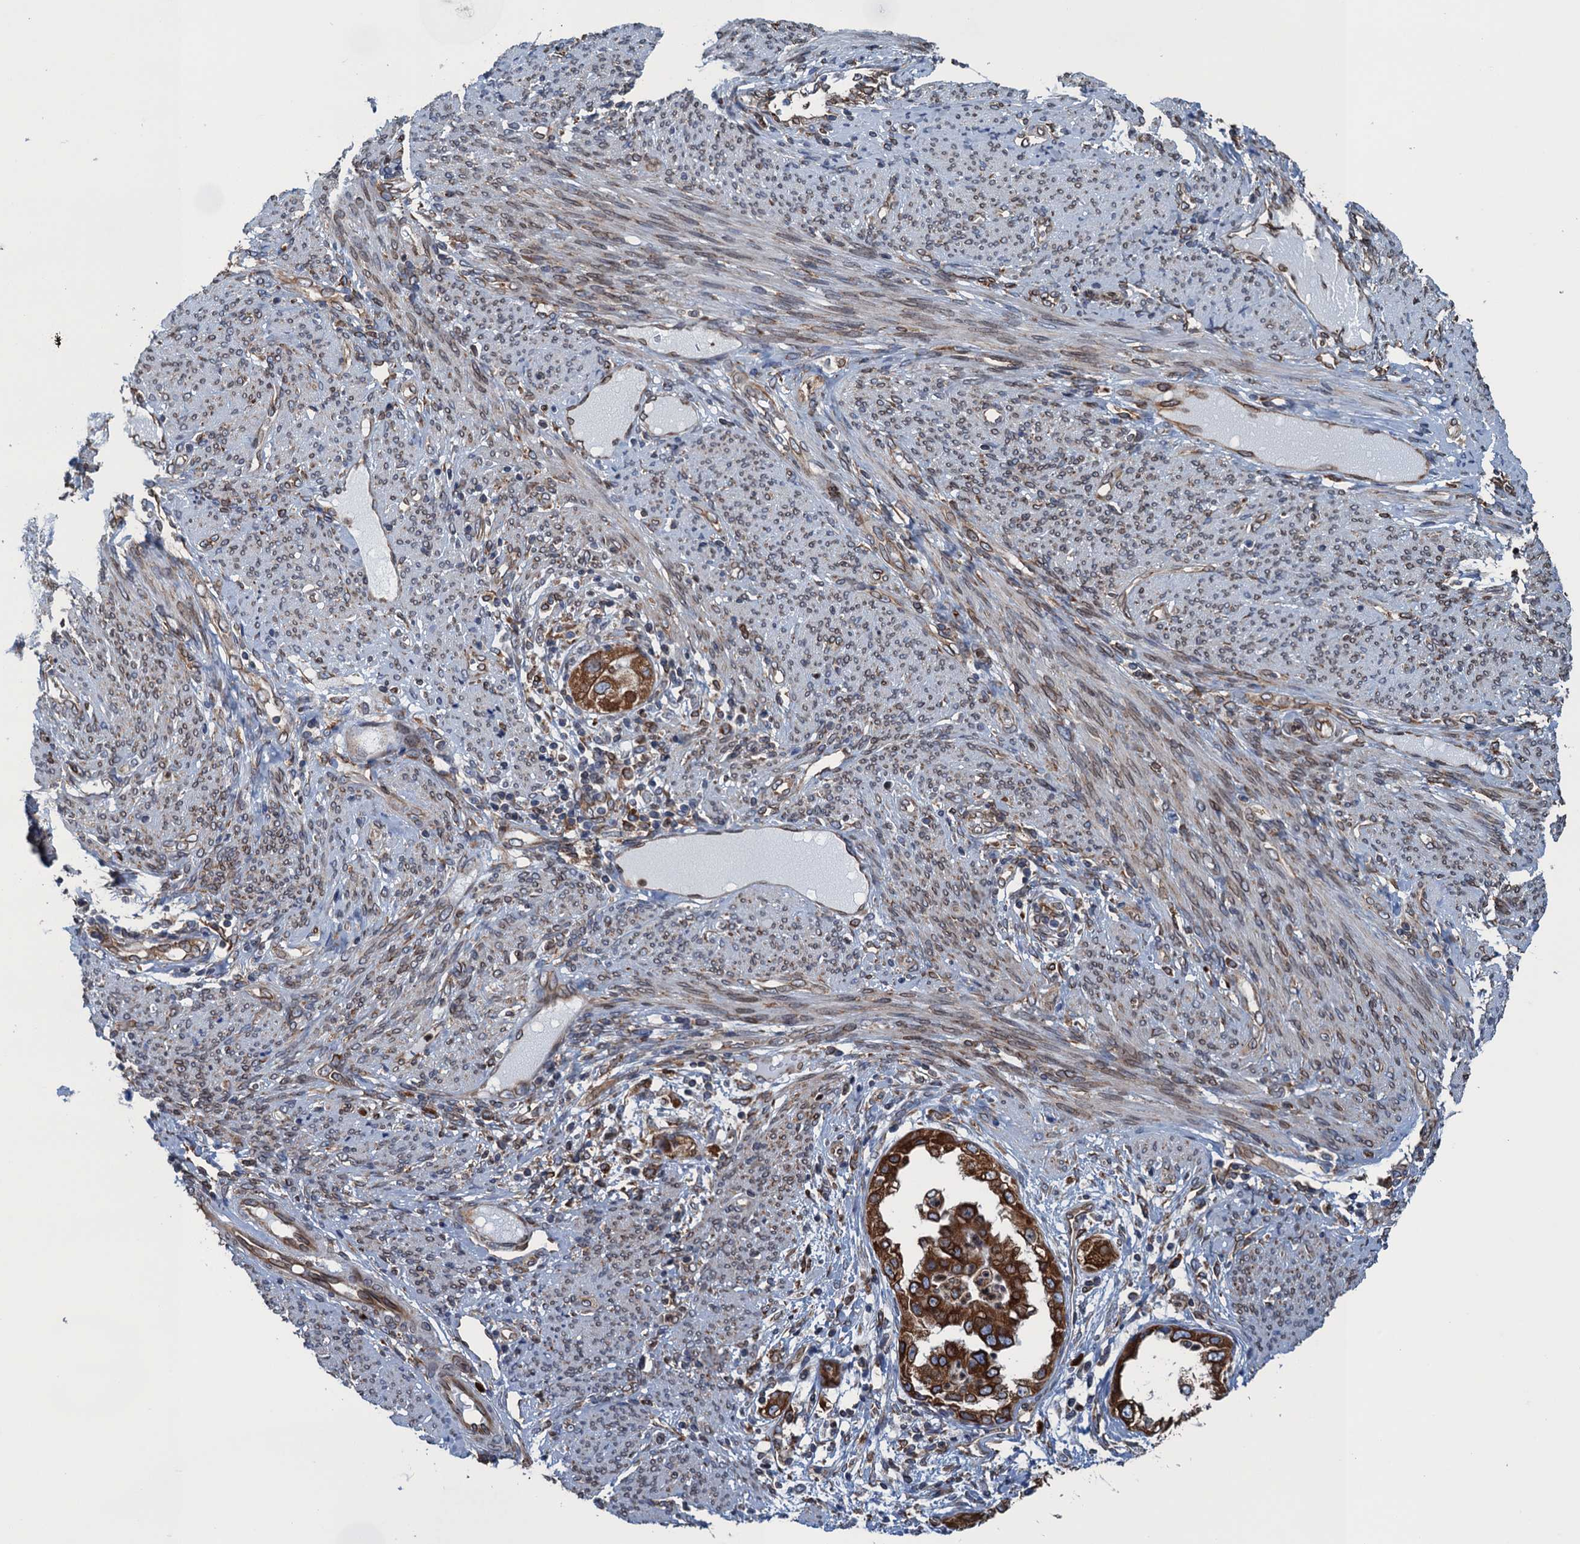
{"staining": {"intensity": "strong", "quantity": ">75%", "location": "cytoplasmic/membranous"}, "tissue": "endometrial cancer", "cell_type": "Tumor cells", "image_type": "cancer", "snomed": [{"axis": "morphology", "description": "Adenocarcinoma, NOS"}, {"axis": "topography", "description": "Endometrium"}], "caption": "IHC (DAB (3,3'-diaminobenzidine)) staining of adenocarcinoma (endometrial) exhibits strong cytoplasmic/membranous protein expression in about >75% of tumor cells. The protein of interest is stained brown, and the nuclei are stained in blue (DAB IHC with brightfield microscopy, high magnification).", "gene": "TMEM205", "patient": {"sex": "female", "age": 85}}